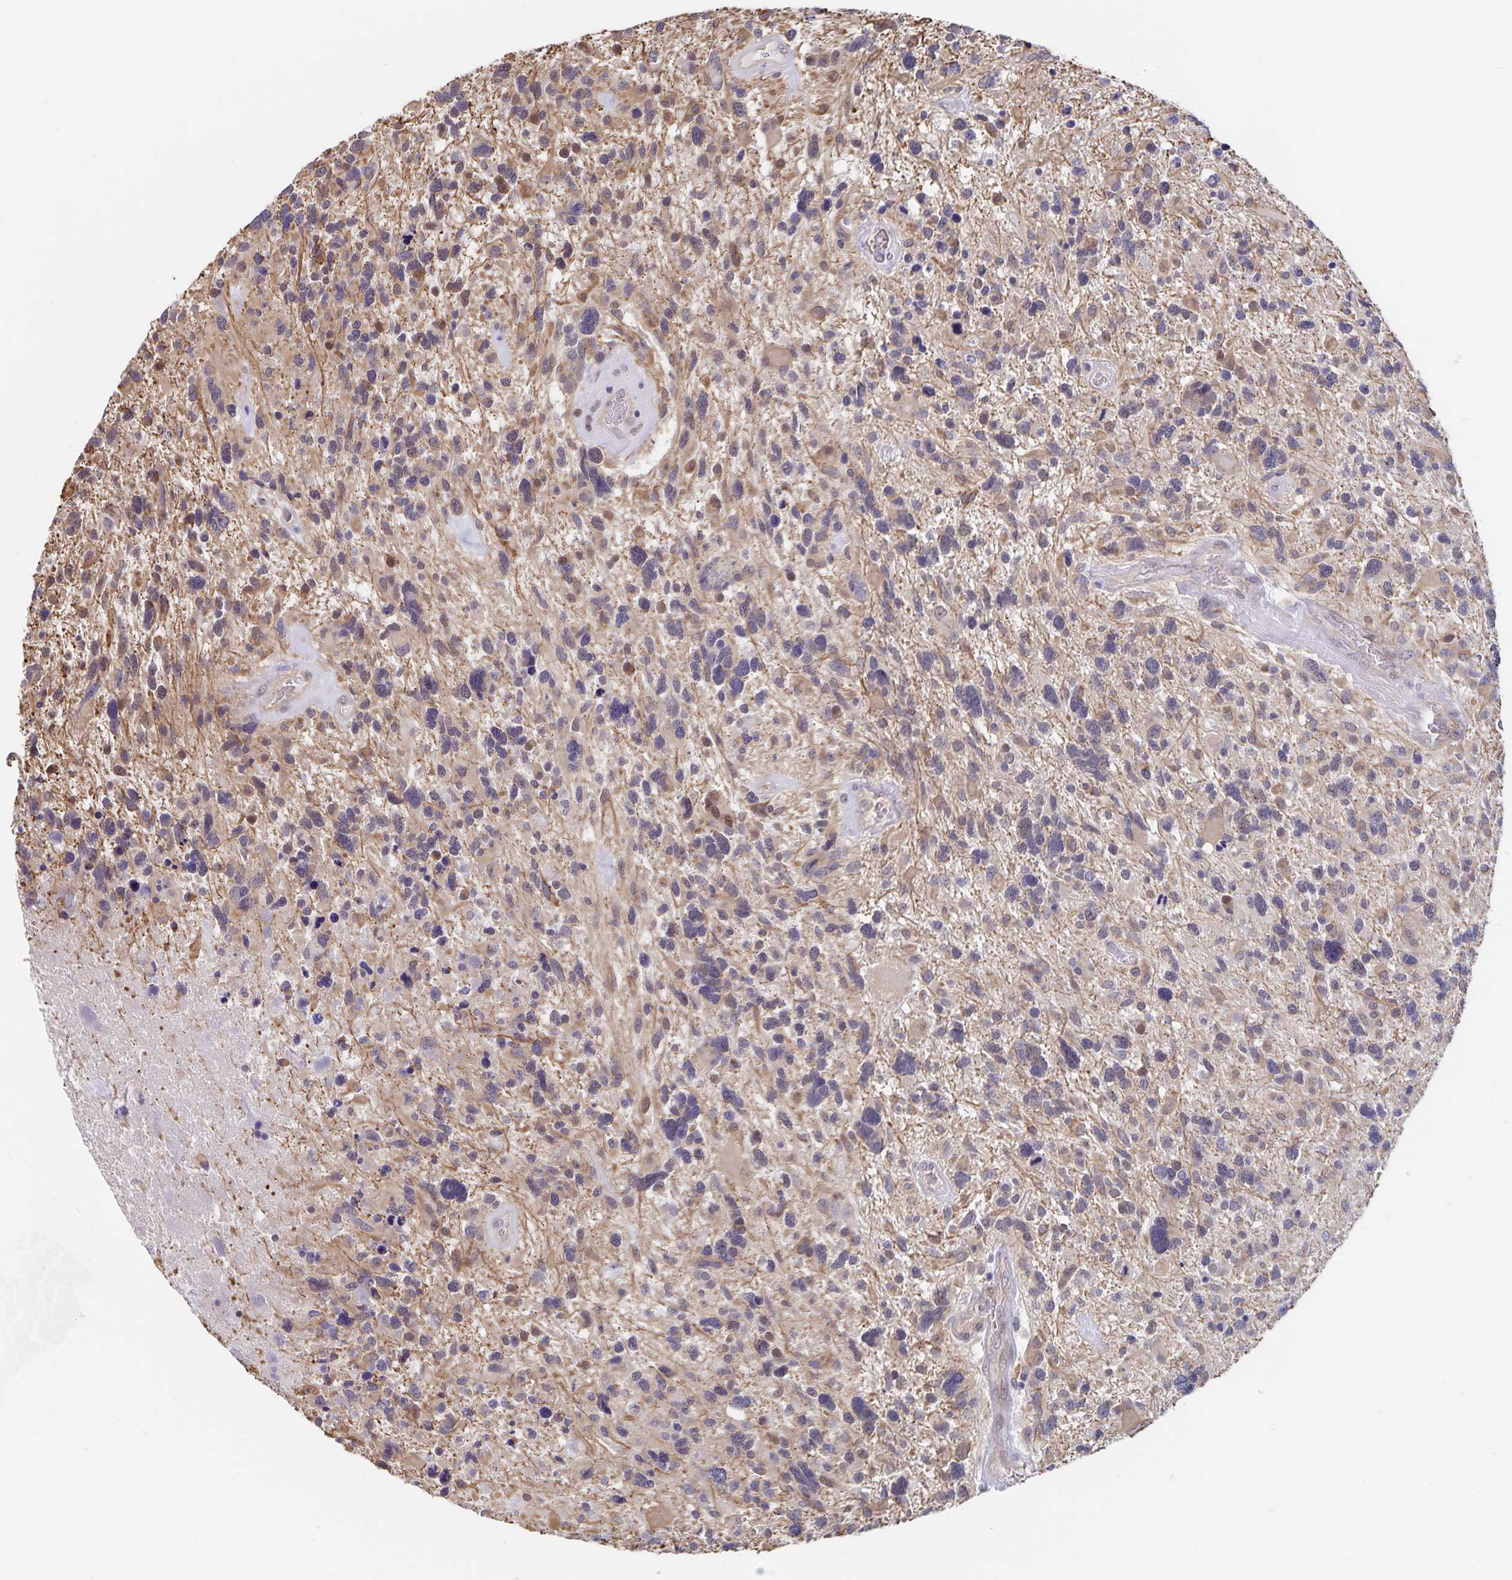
{"staining": {"intensity": "moderate", "quantity": "<25%", "location": "cytoplasmic/membranous"}, "tissue": "glioma", "cell_type": "Tumor cells", "image_type": "cancer", "snomed": [{"axis": "morphology", "description": "Glioma, malignant, High grade"}, {"axis": "topography", "description": "Brain"}], "caption": "Immunohistochemistry histopathology image of glioma stained for a protein (brown), which demonstrates low levels of moderate cytoplasmic/membranous positivity in about <25% of tumor cells.", "gene": "BAG6", "patient": {"sex": "male", "age": 49}}